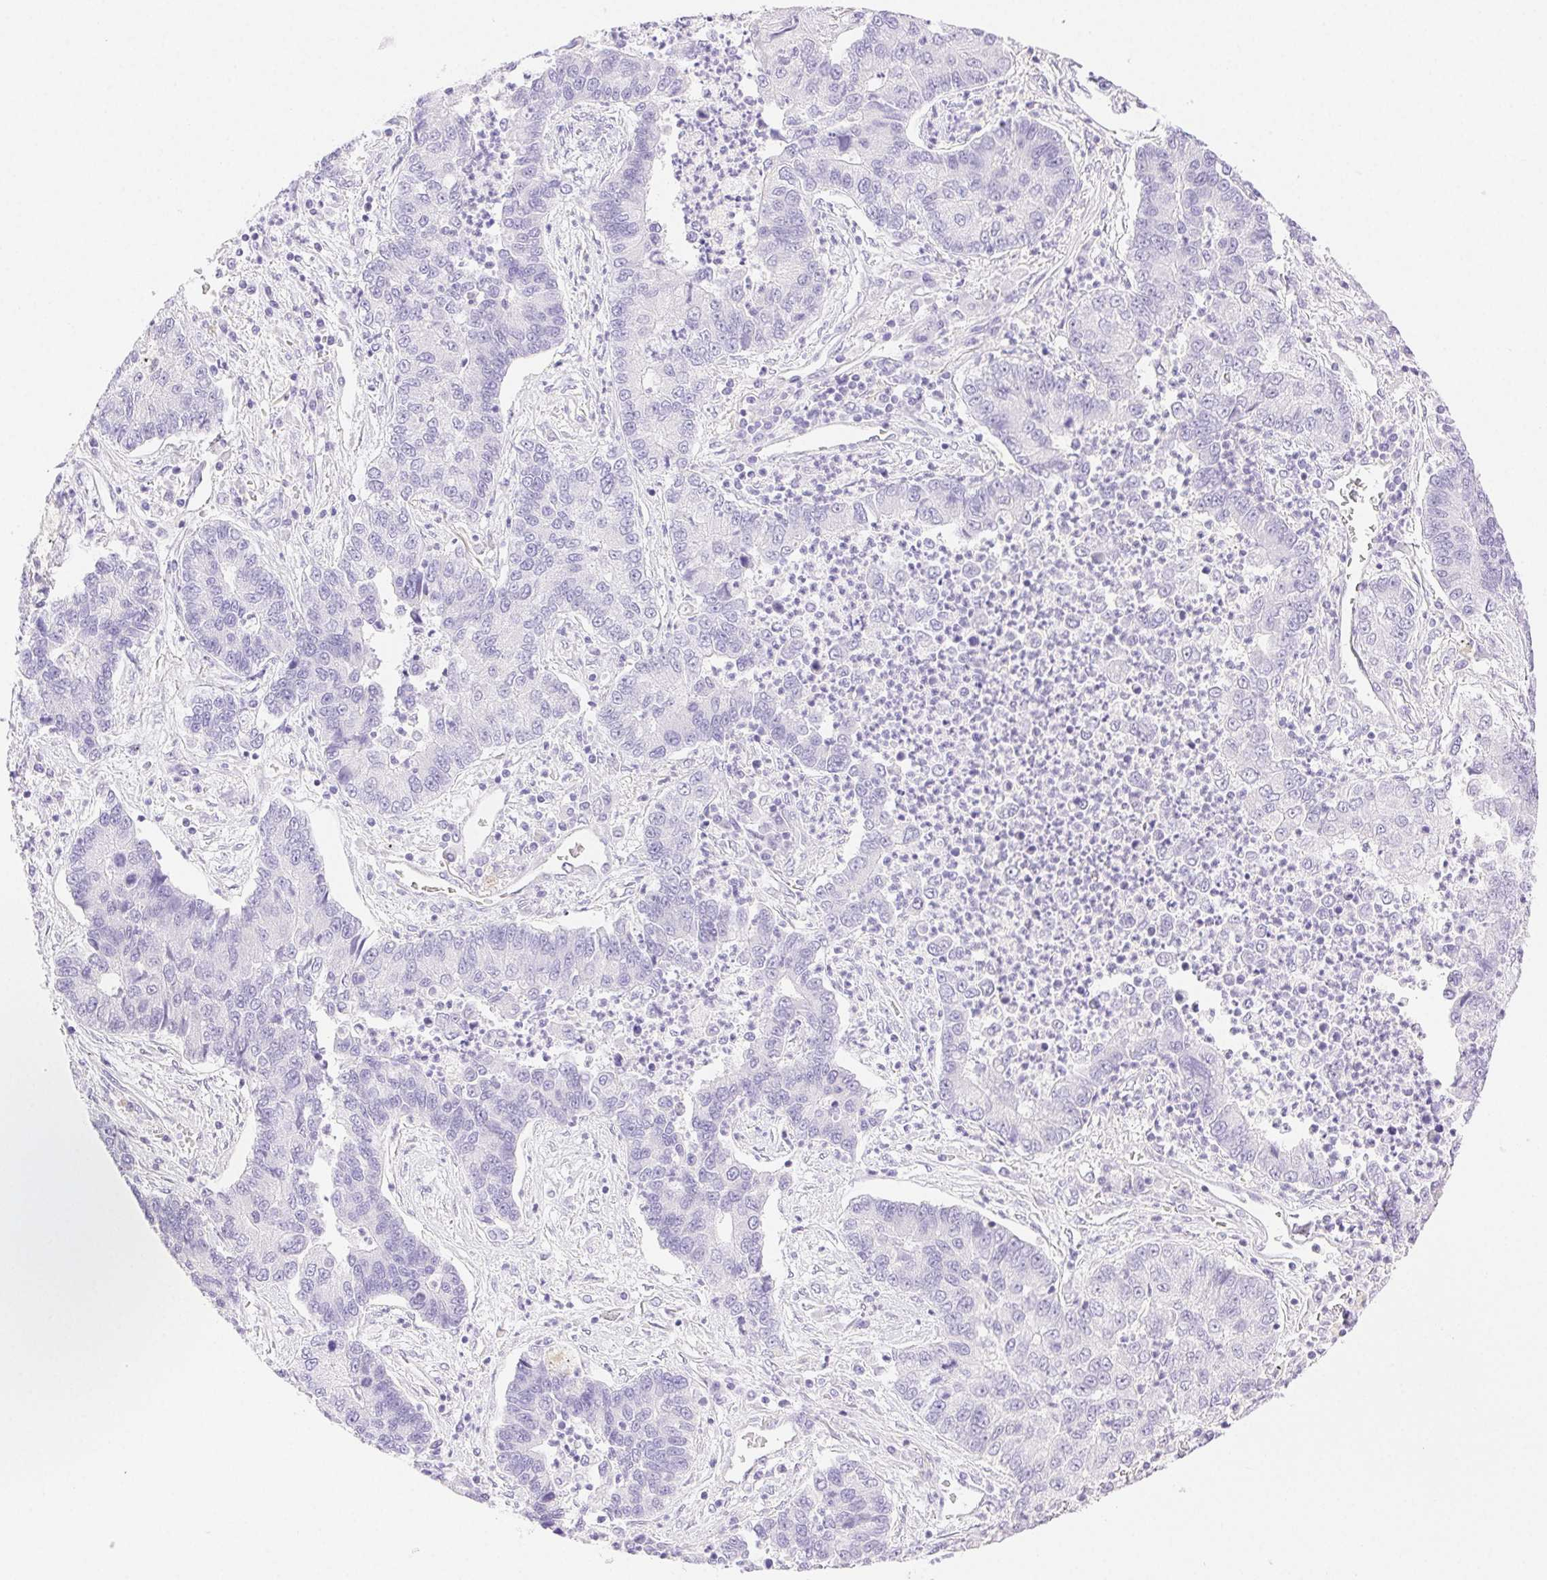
{"staining": {"intensity": "negative", "quantity": "none", "location": "none"}, "tissue": "lung cancer", "cell_type": "Tumor cells", "image_type": "cancer", "snomed": [{"axis": "morphology", "description": "Adenocarcinoma, NOS"}, {"axis": "topography", "description": "Lung"}], "caption": "The micrograph shows no staining of tumor cells in lung adenocarcinoma.", "gene": "SPACA4", "patient": {"sex": "female", "age": 57}}